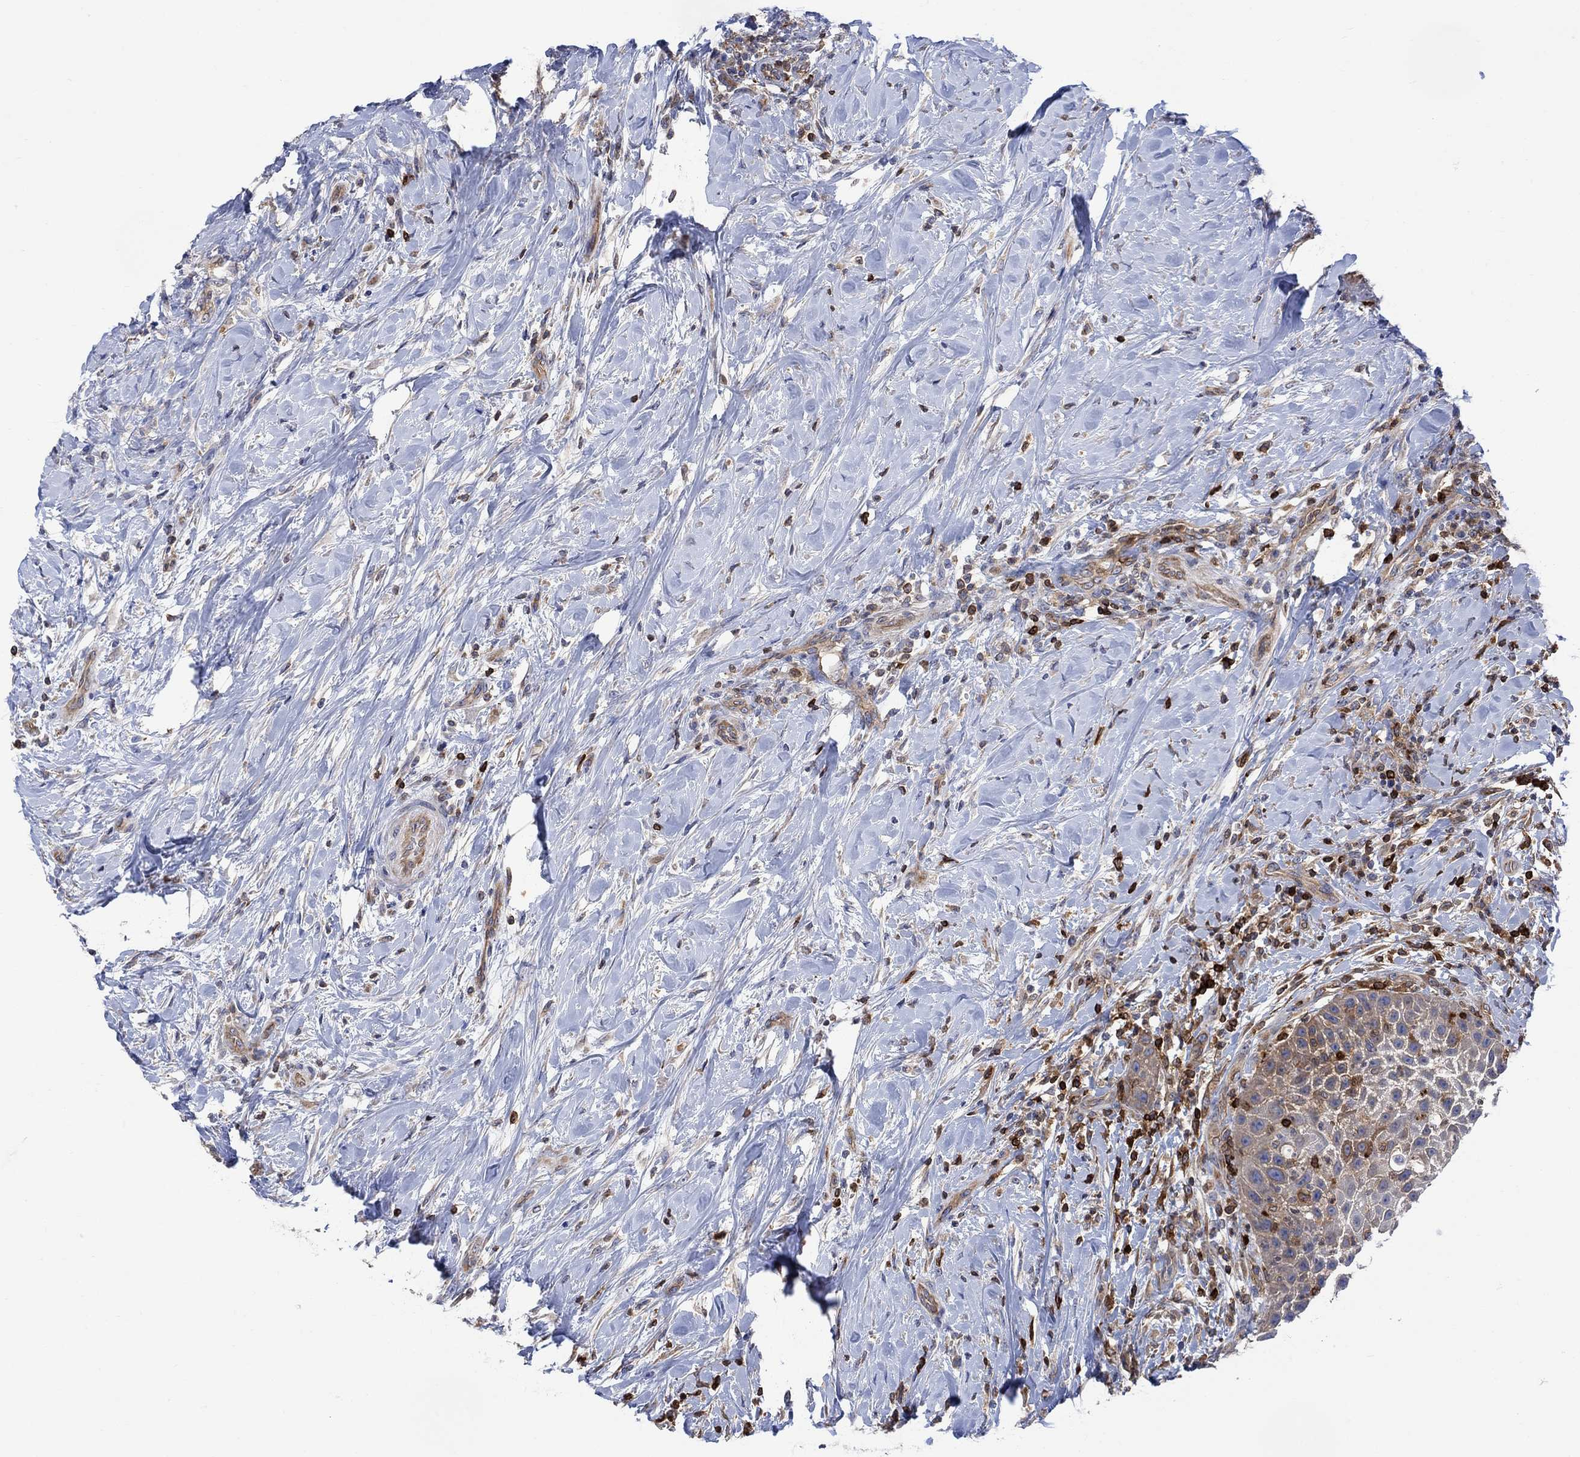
{"staining": {"intensity": "moderate", "quantity": "<25%", "location": "cytoplasmic/membranous"}, "tissue": "head and neck cancer", "cell_type": "Tumor cells", "image_type": "cancer", "snomed": [{"axis": "morphology", "description": "Squamous cell carcinoma, NOS"}, {"axis": "topography", "description": "Head-Neck"}], "caption": "A histopathology image of head and neck cancer stained for a protein demonstrates moderate cytoplasmic/membranous brown staining in tumor cells.", "gene": "GBP5", "patient": {"sex": "male", "age": 69}}